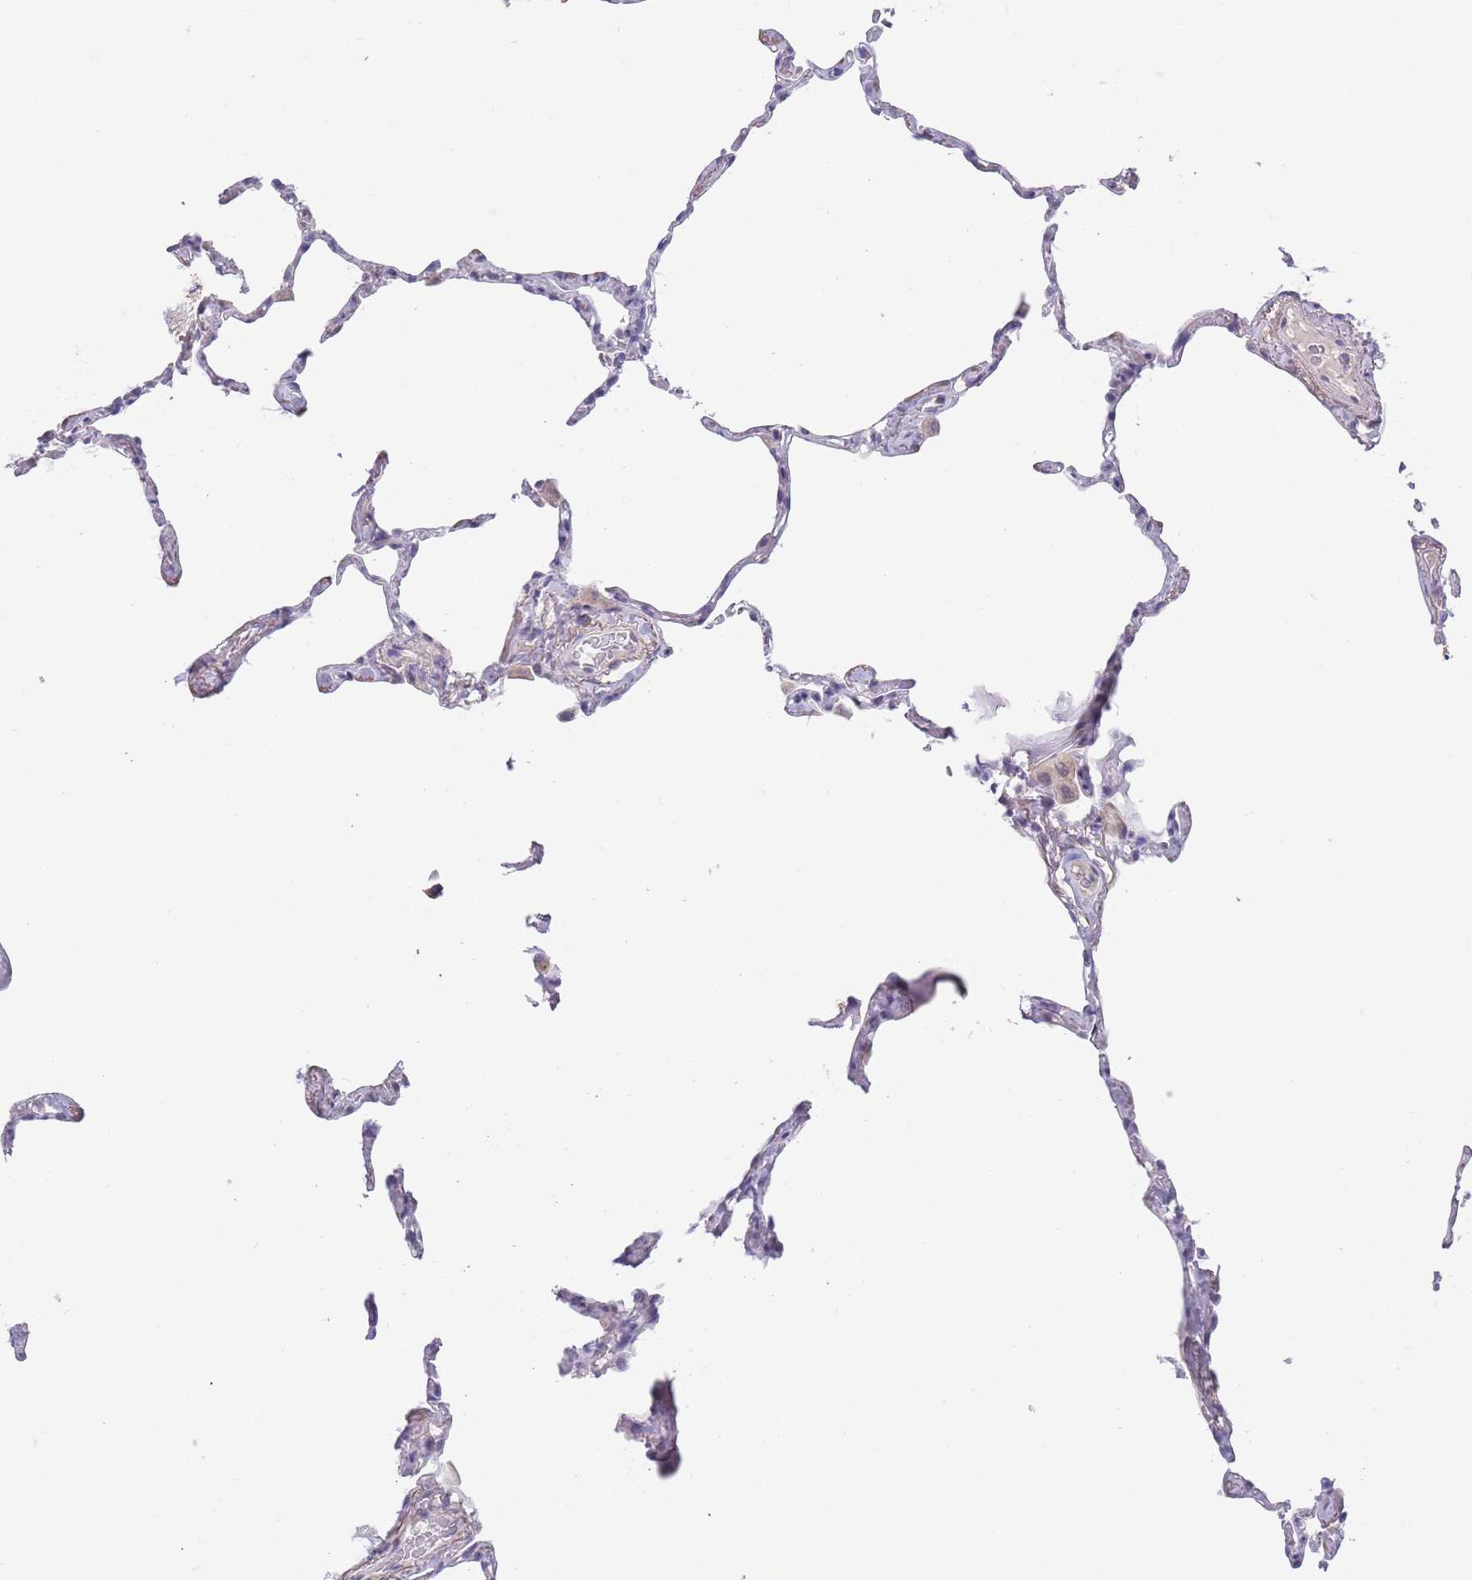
{"staining": {"intensity": "negative", "quantity": "none", "location": "none"}, "tissue": "lung", "cell_type": "Alveolar cells", "image_type": "normal", "snomed": [{"axis": "morphology", "description": "Normal tissue, NOS"}, {"axis": "topography", "description": "Lung"}], "caption": "Human lung stained for a protein using IHC shows no staining in alveolar cells.", "gene": "RNF169", "patient": {"sex": "male", "age": 65}}